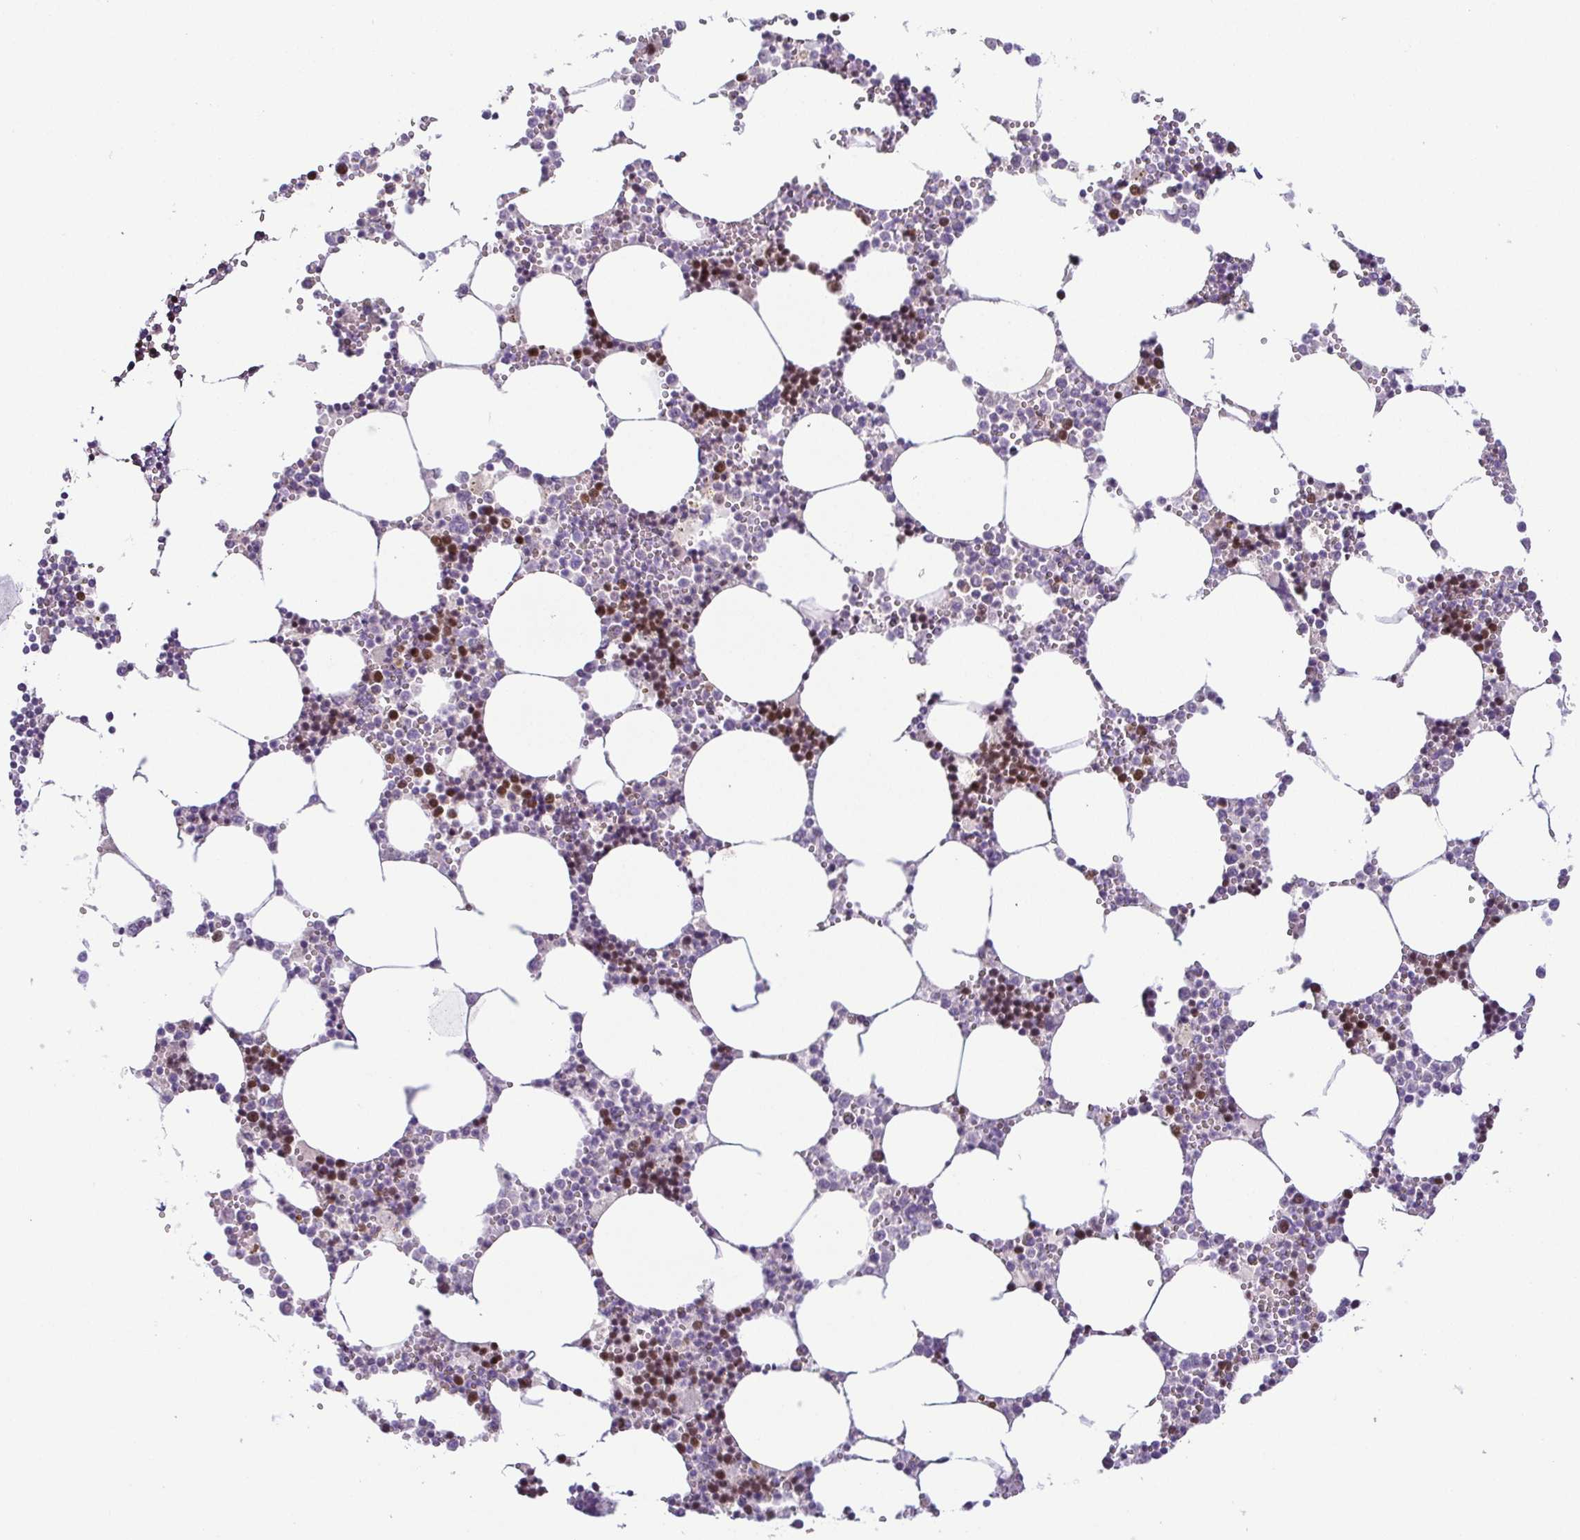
{"staining": {"intensity": "moderate", "quantity": "25%-75%", "location": "nuclear"}, "tissue": "bone marrow", "cell_type": "Hematopoietic cells", "image_type": "normal", "snomed": [{"axis": "morphology", "description": "Normal tissue, NOS"}, {"axis": "topography", "description": "Bone marrow"}], "caption": "About 25%-75% of hematopoietic cells in unremarkable bone marrow exhibit moderate nuclear protein staining as visualized by brown immunohistochemical staining.", "gene": "TCF3", "patient": {"sex": "male", "age": 54}}